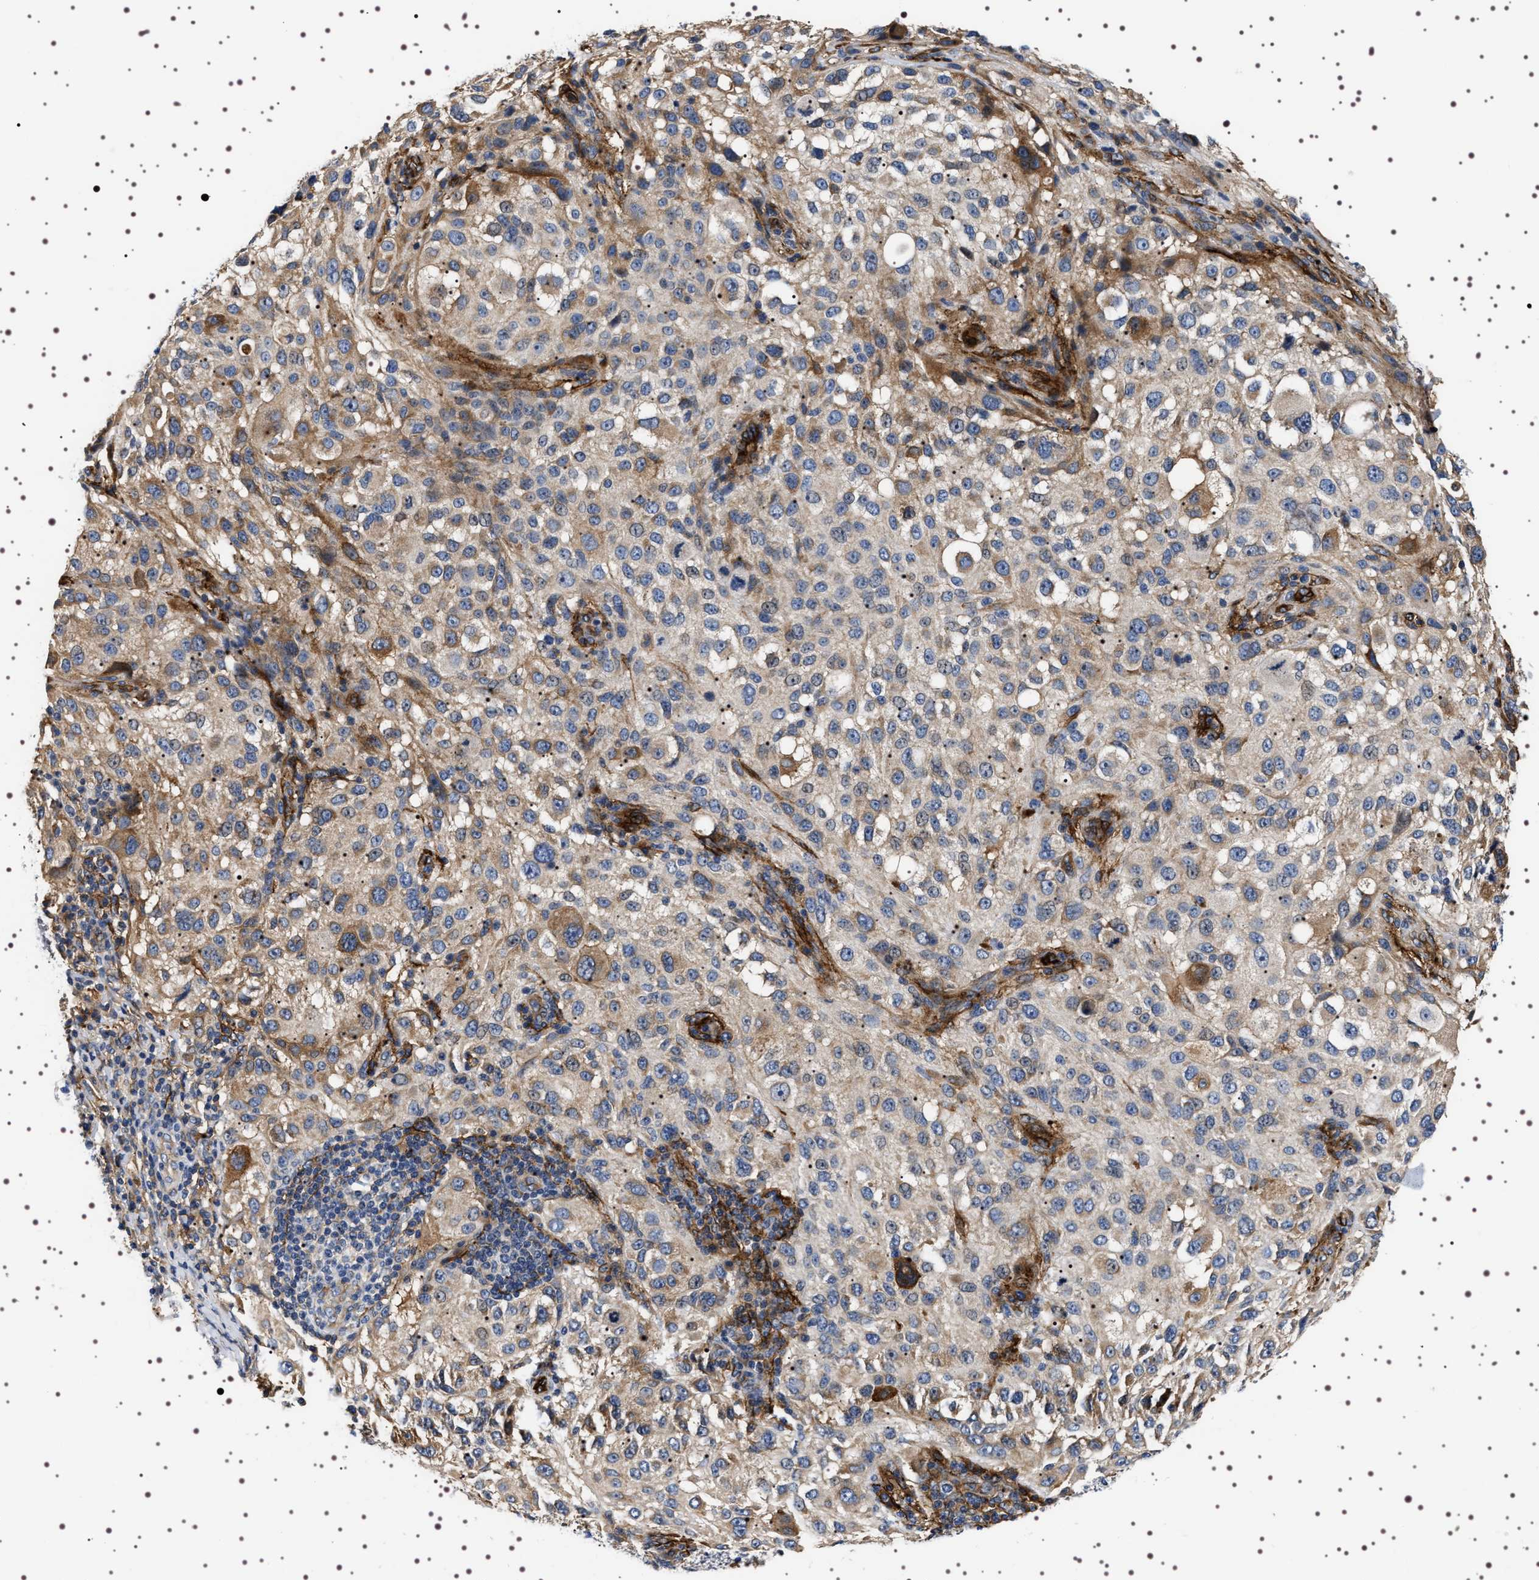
{"staining": {"intensity": "weak", "quantity": "<25%", "location": "cytoplasmic/membranous"}, "tissue": "melanoma", "cell_type": "Tumor cells", "image_type": "cancer", "snomed": [{"axis": "morphology", "description": "Necrosis, NOS"}, {"axis": "morphology", "description": "Malignant melanoma, NOS"}, {"axis": "topography", "description": "Skin"}], "caption": "A high-resolution histopathology image shows immunohistochemistry (IHC) staining of melanoma, which shows no significant positivity in tumor cells.", "gene": "ALPL", "patient": {"sex": "female", "age": 87}}